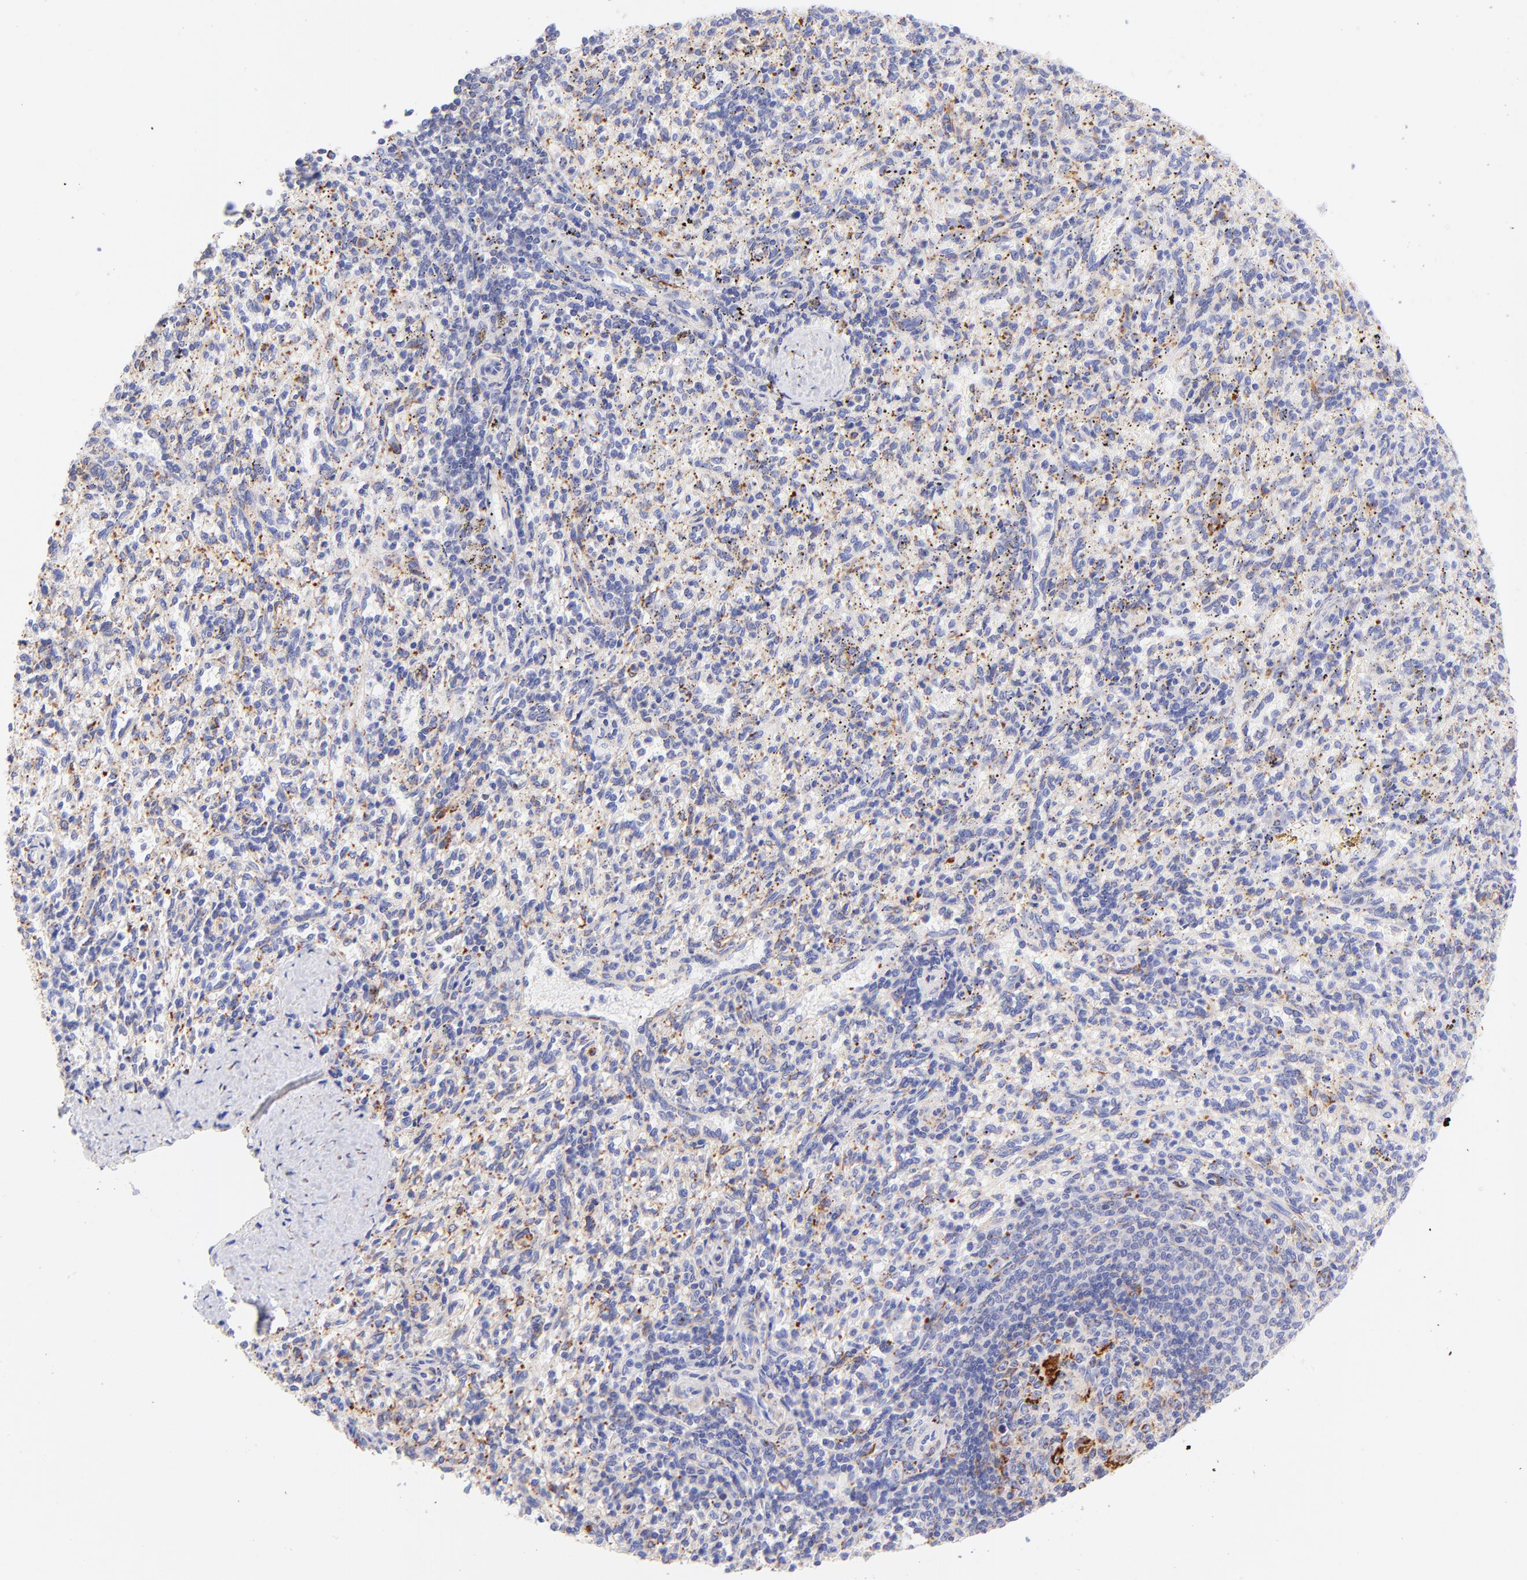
{"staining": {"intensity": "negative", "quantity": "none", "location": "none"}, "tissue": "spleen", "cell_type": "Cells in red pulp", "image_type": "normal", "snomed": [{"axis": "morphology", "description": "Normal tissue, NOS"}, {"axis": "topography", "description": "Spleen"}], "caption": "The image reveals no staining of cells in red pulp in benign spleen. (DAB IHC, high magnification).", "gene": "SPARC", "patient": {"sex": "female", "age": 10}}